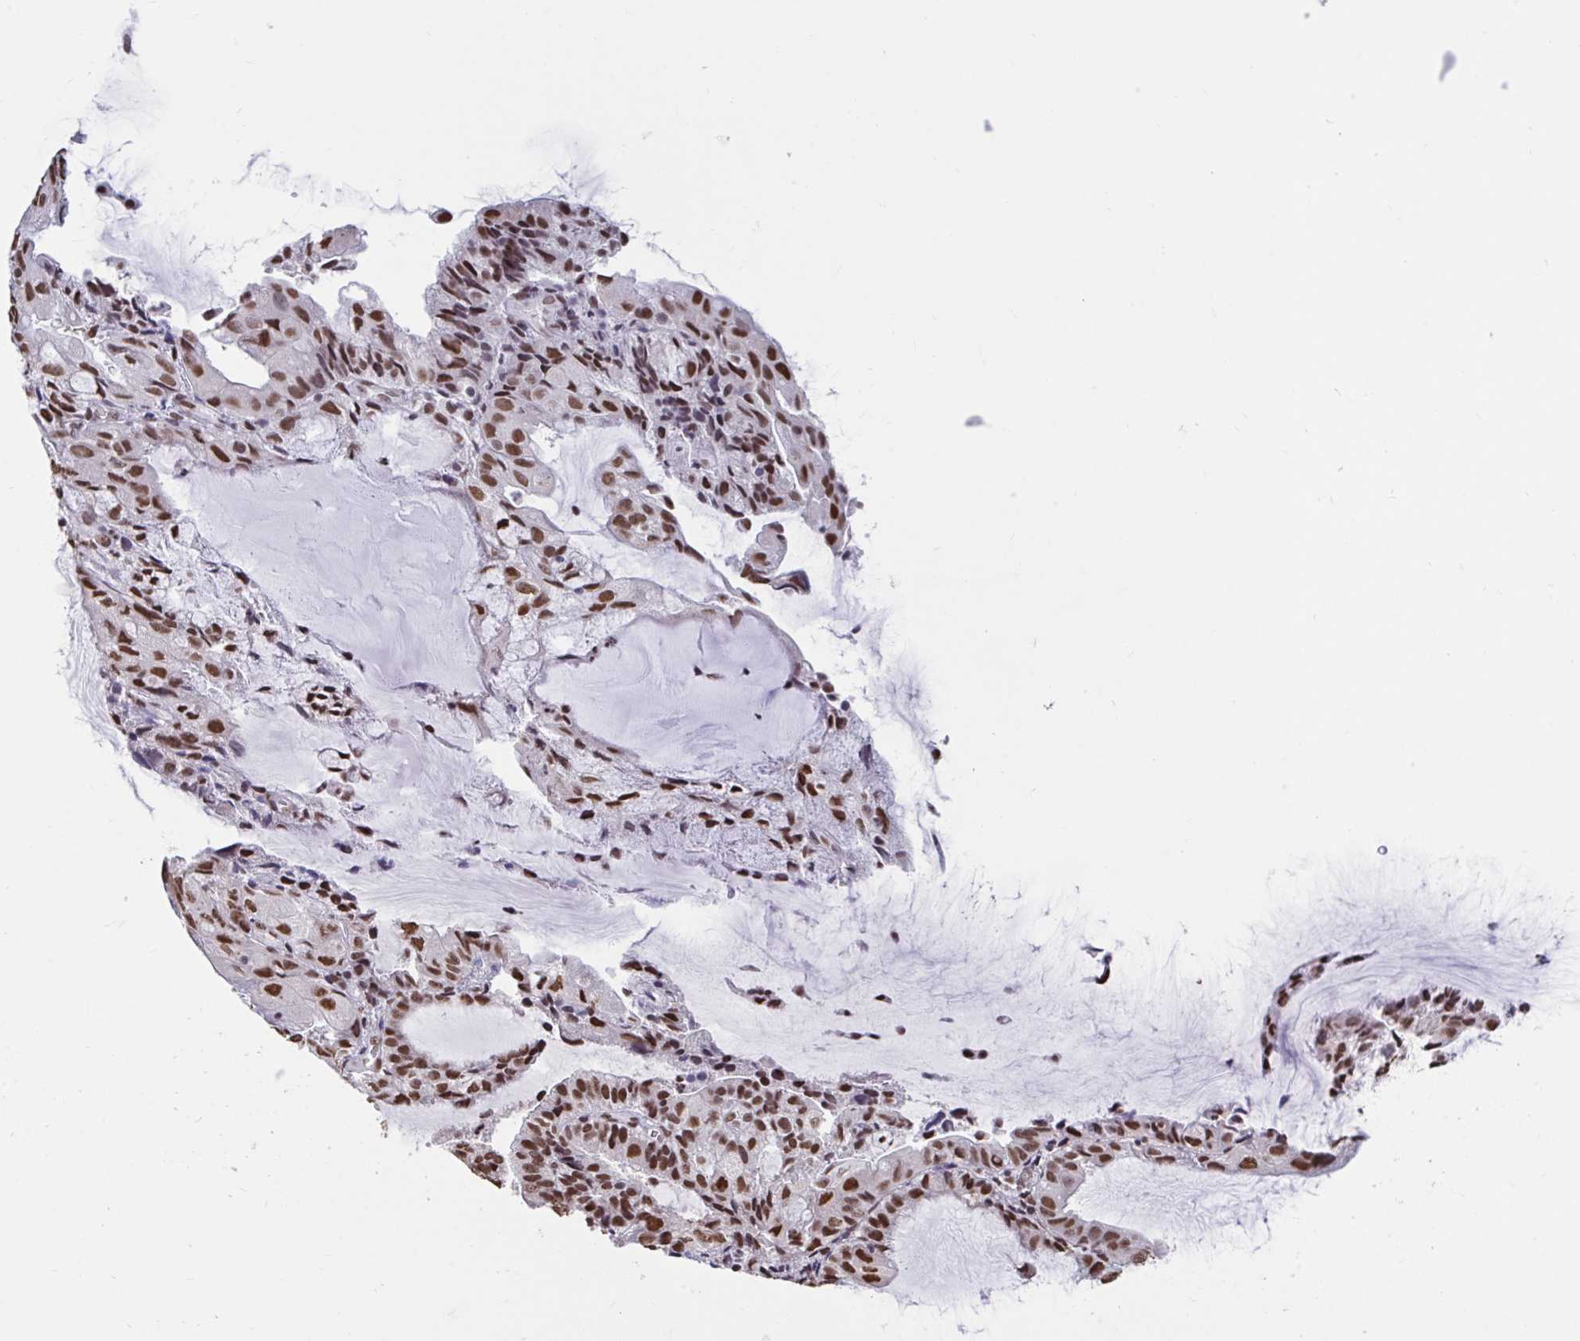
{"staining": {"intensity": "strong", "quantity": ">75%", "location": "nuclear"}, "tissue": "endometrial cancer", "cell_type": "Tumor cells", "image_type": "cancer", "snomed": [{"axis": "morphology", "description": "Adenocarcinoma, NOS"}, {"axis": "topography", "description": "Endometrium"}], "caption": "Adenocarcinoma (endometrial) stained with DAB (3,3'-diaminobenzidine) immunohistochemistry displays high levels of strong nuclear staining in approximately >75% of tumor cells.", "gene": "HNRNPDL", "patient": {"sex": "female", "age": 81}}